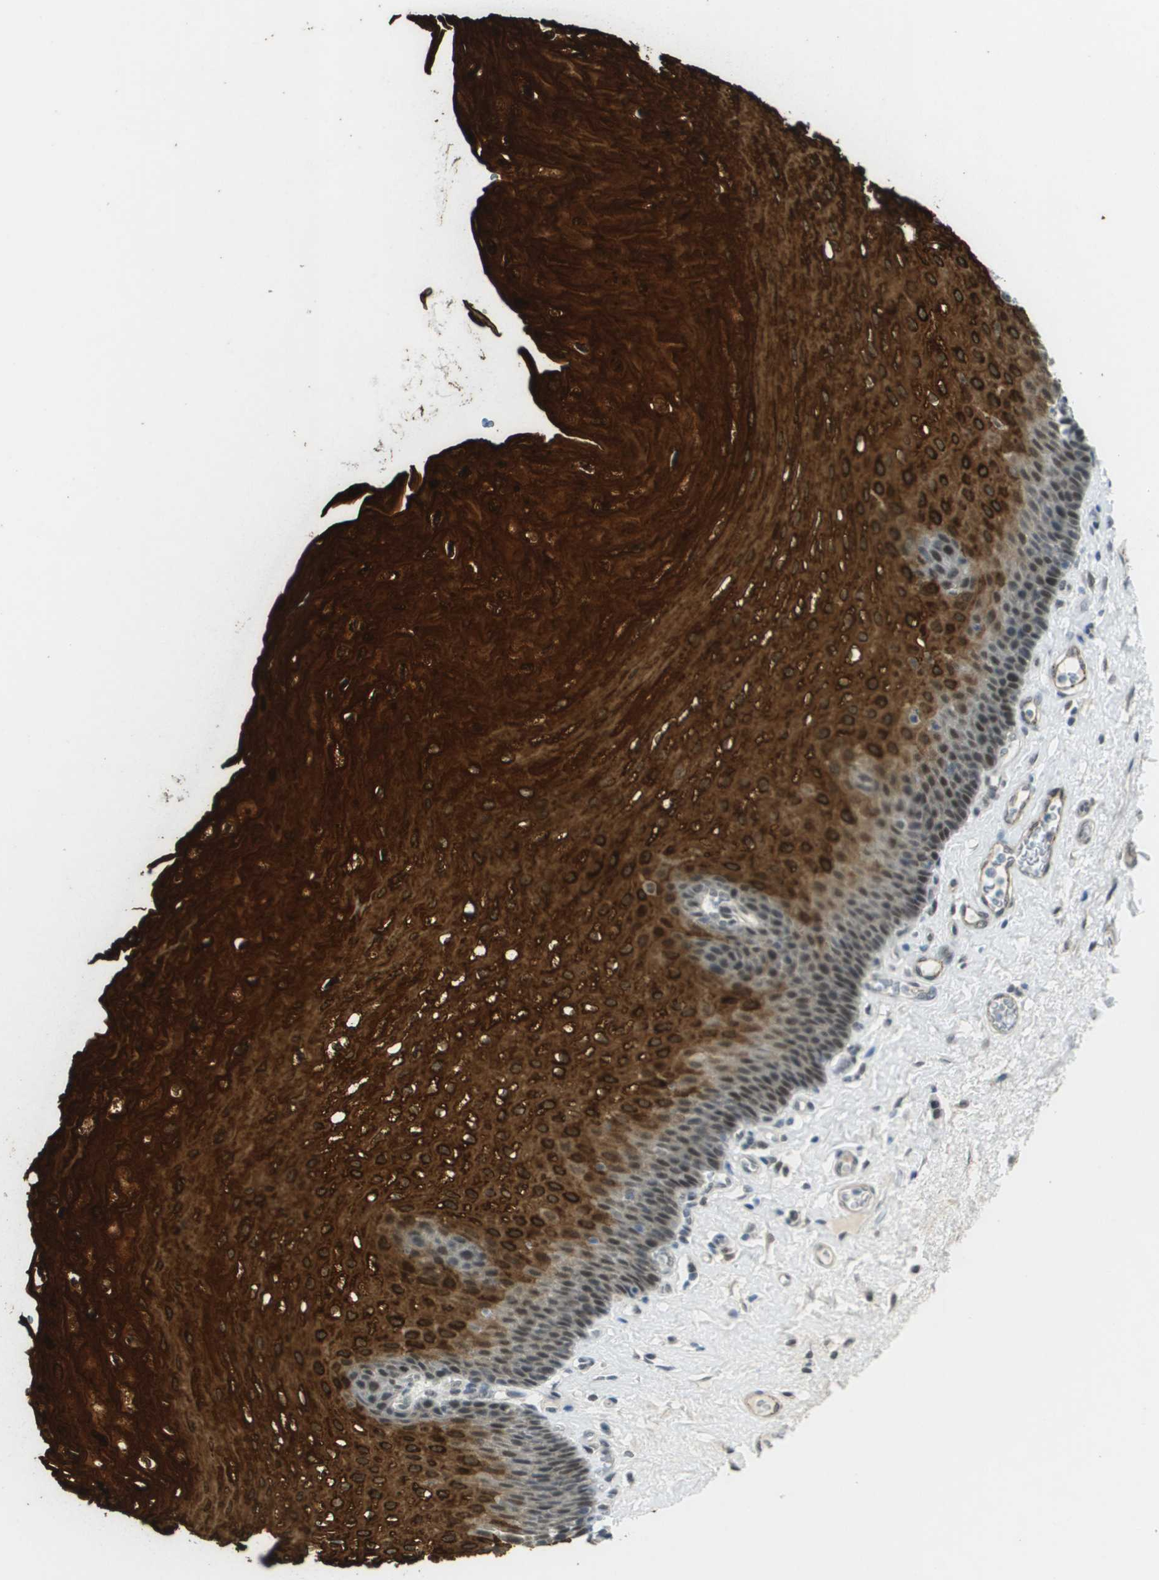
{"staining": {"intensity": "strong", "quantity": ">75%", "location": "cytoplasmic/membranous,nuclear"}, "tissue": "esophagus", "cell_type": "Squamous epithelial cells", "image_type": "normal", "snomed": [{"axis": "morphology", "description": "Normal tissue, NOS"}, {"axis": "topography", "description": "Esophagus"}], "caption": "The histopathology image shows a brown stain indicating the presence of a protein in the cytoplasmic/membranous,nuclear of squamous epithelial cells in esophagus.", "gene": "ARID1B", "patient": {"sex": "female", "age": 72}}